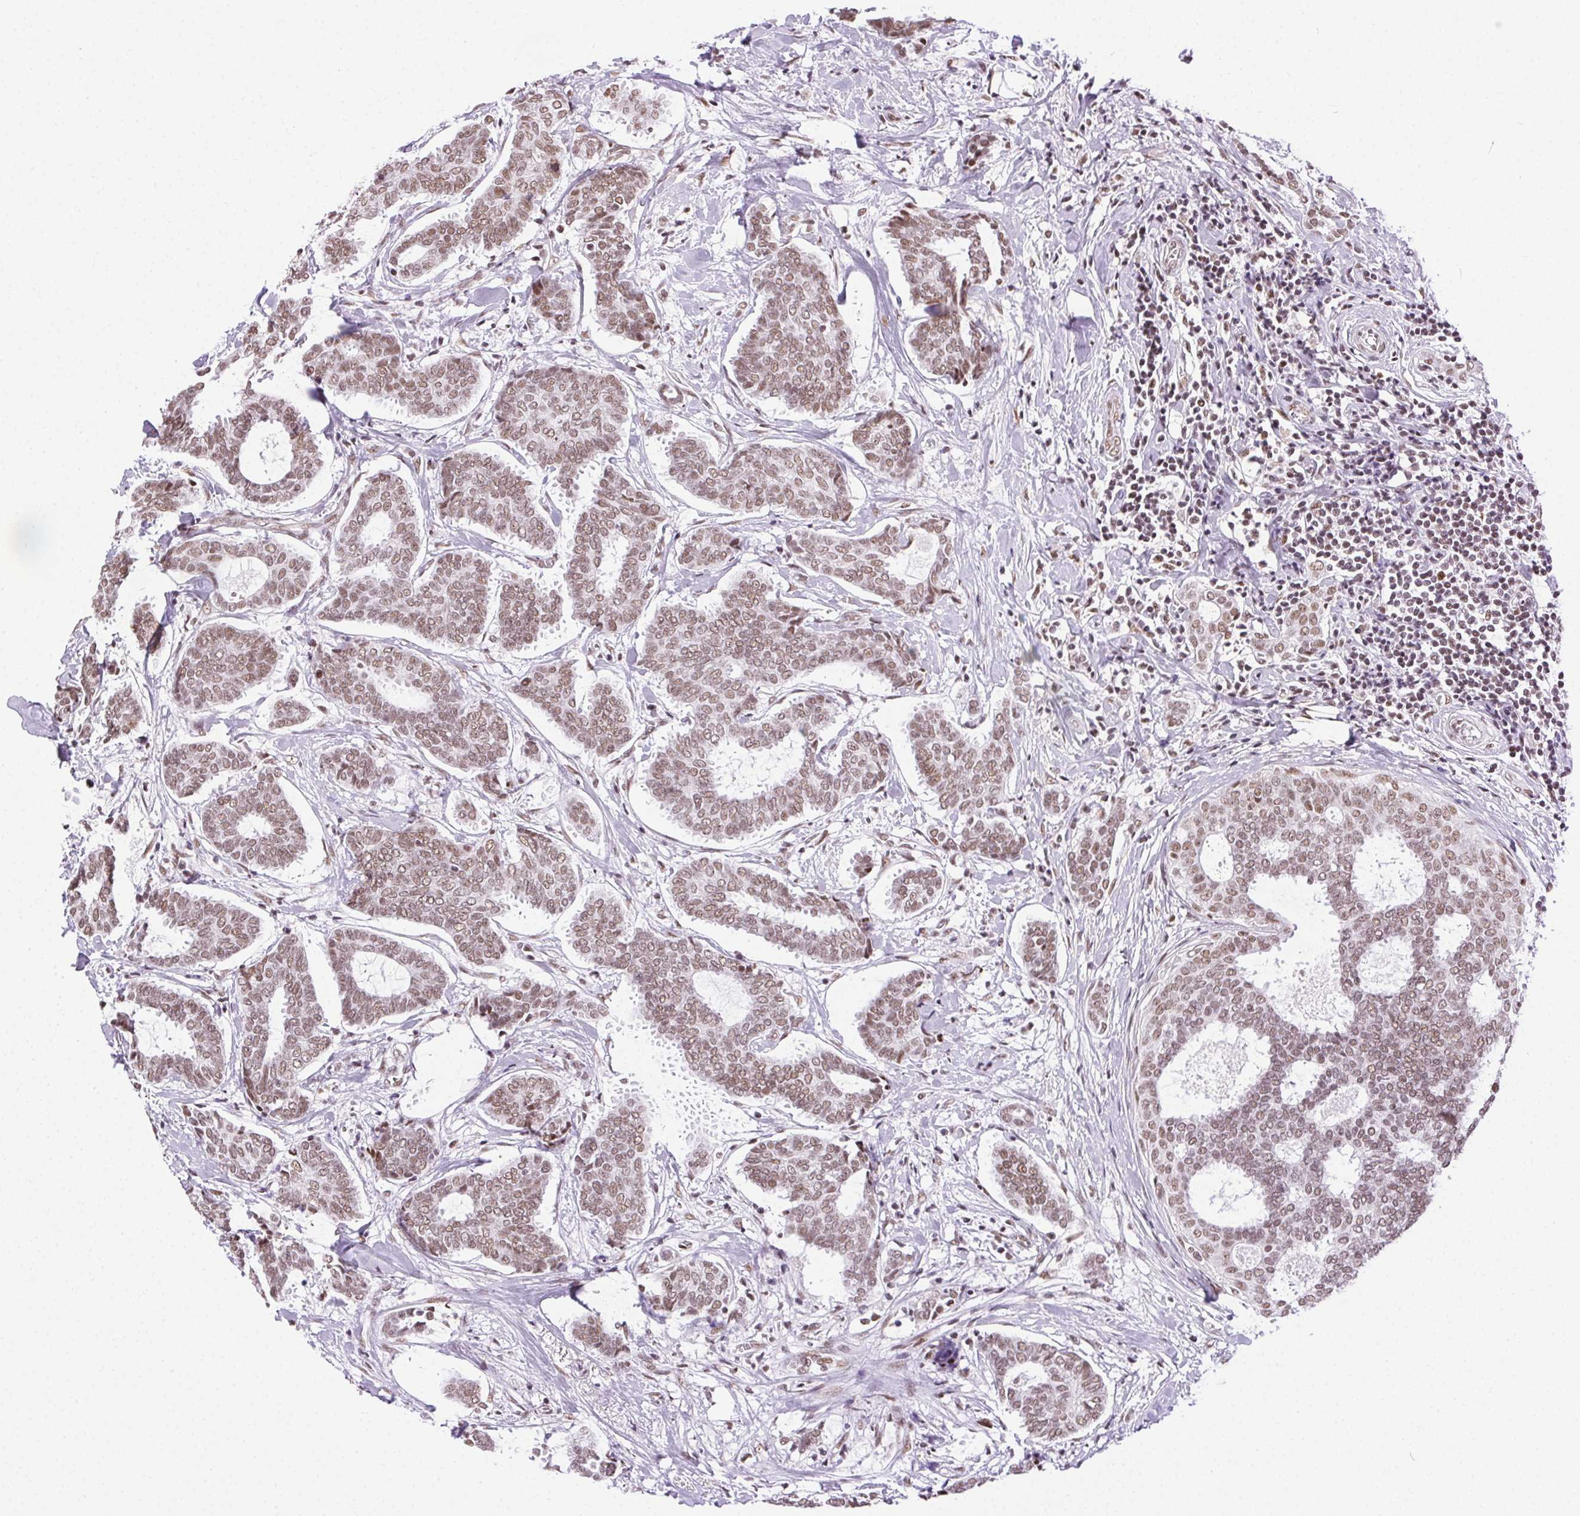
{"staining": {"intensity": "moderate", "quantity": ">75%", "location": "nuclear"}, "tissue": "breast cancer", "cell_type": "Tumor cells", "image_type": "cancer", "snomed": [{"axis": "morphology", "description": "Intraductal carcinoma, in situ"}, {"axis": "morphology", "description": "Duct carcinoma"}, {"axis": "morphology", "description": "Lobular carcinoma, in situ"}, {"axis": "topography", "description": "Breast"}], "caption": "Lobular carcinoma in situ (breast) tissue demonstrates moderate nuclear staining in approximately >75% of tumor cells", "gene": "TRA2B", "patient": {"sex": "female", "age": 44}}